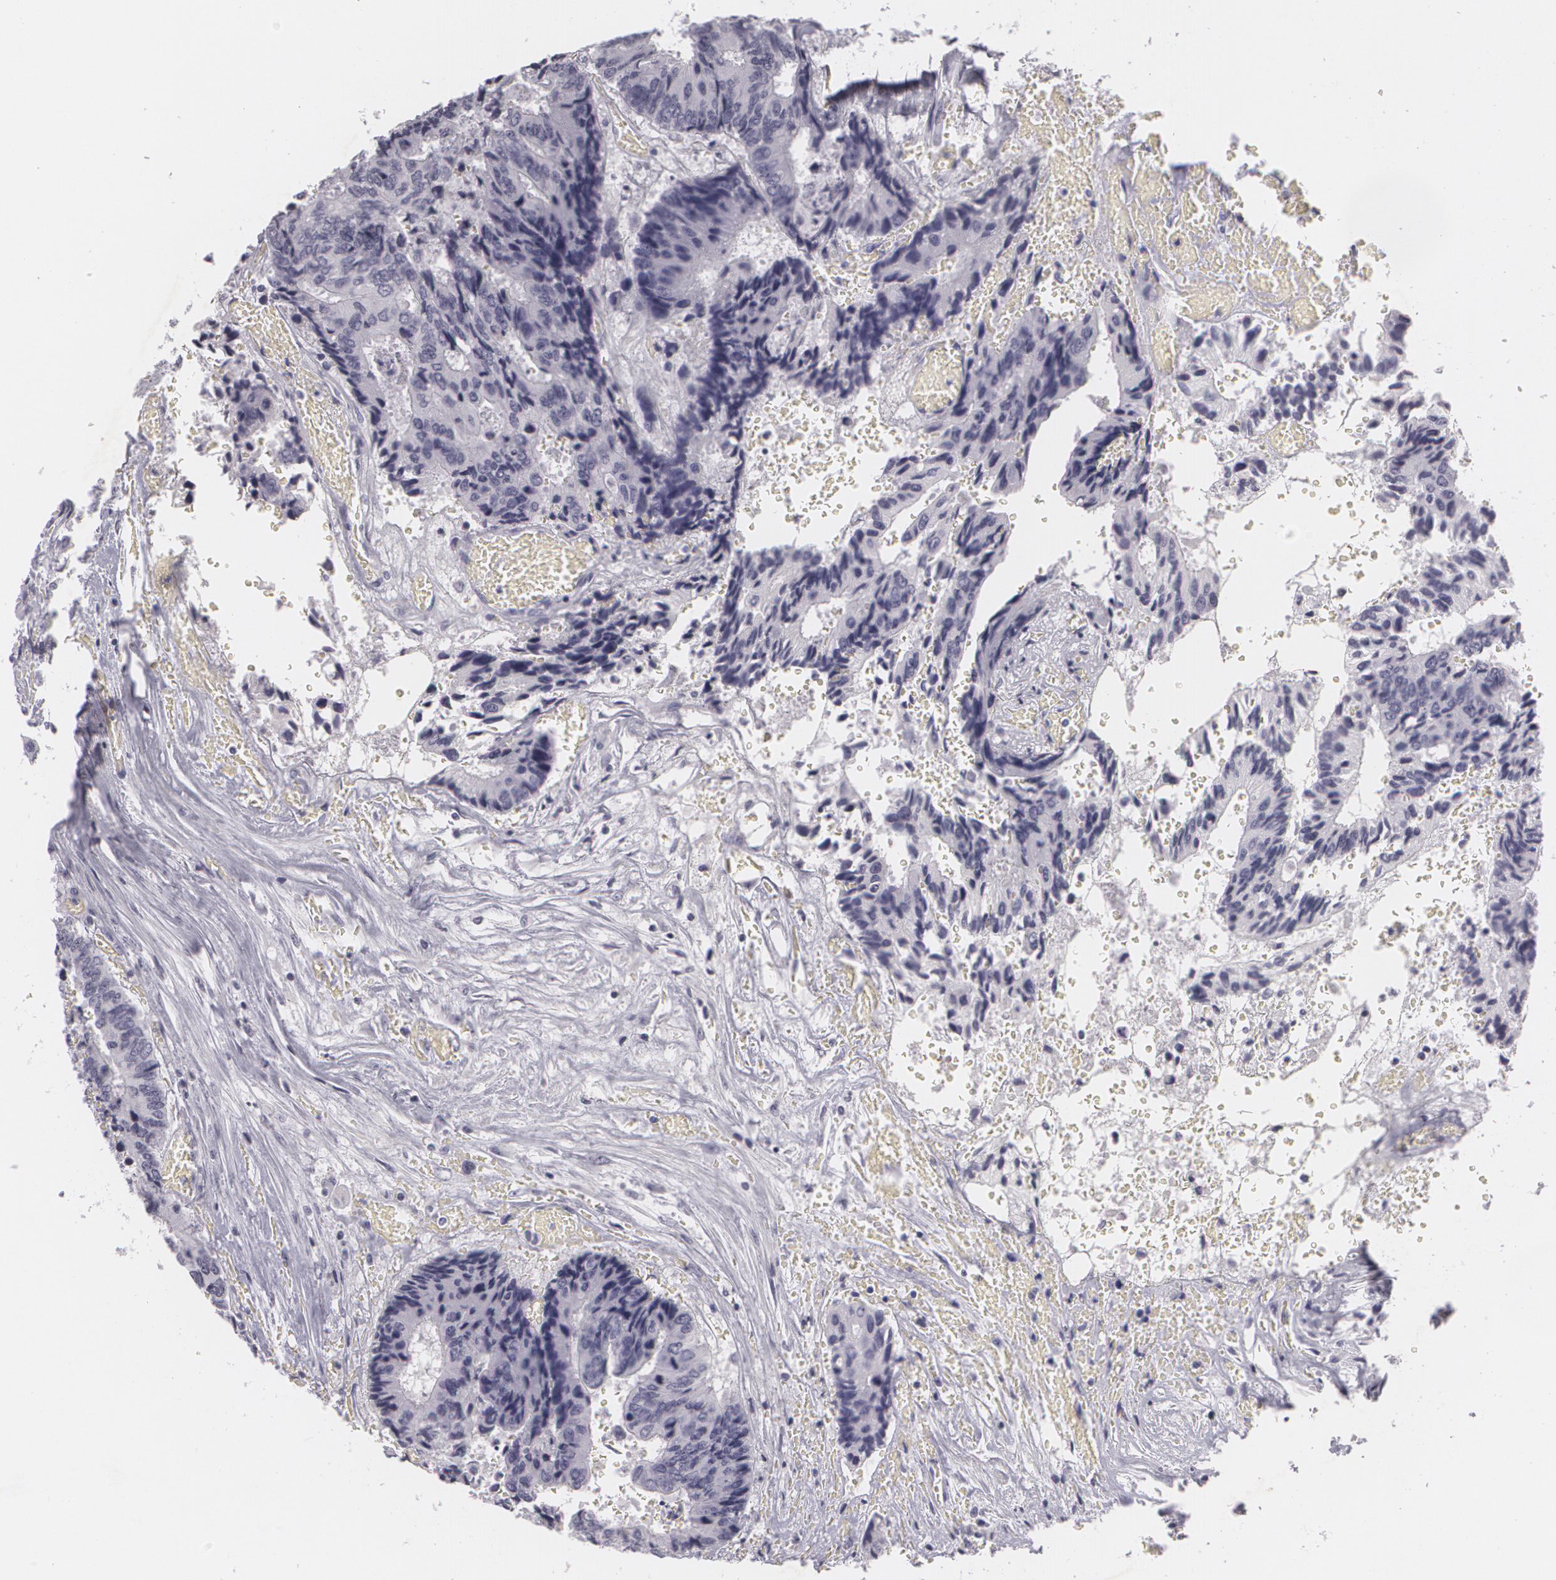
{"staining": {"intensity": "negative", "quantity": "none", "location": "none"}, "tissue": "colorectal cancer", "cell_type": "Tumor cells", "image_type": "cancer", "snomed": [{"axis": "morphology", "description": "Adenocarcinoma, NOS"}, {"axis": "topography", "description": "Rectum"}], "caption": "Tumor cells are negative for protein expression in human adenocarcinoma (colorectal). (DAB (3,3'-diaminobenzidine) immunohistochemistry (IHC) with hematoxylin counter stain).", "gene": "MAP2", "patient": {"sex": "male", "age": 55}}